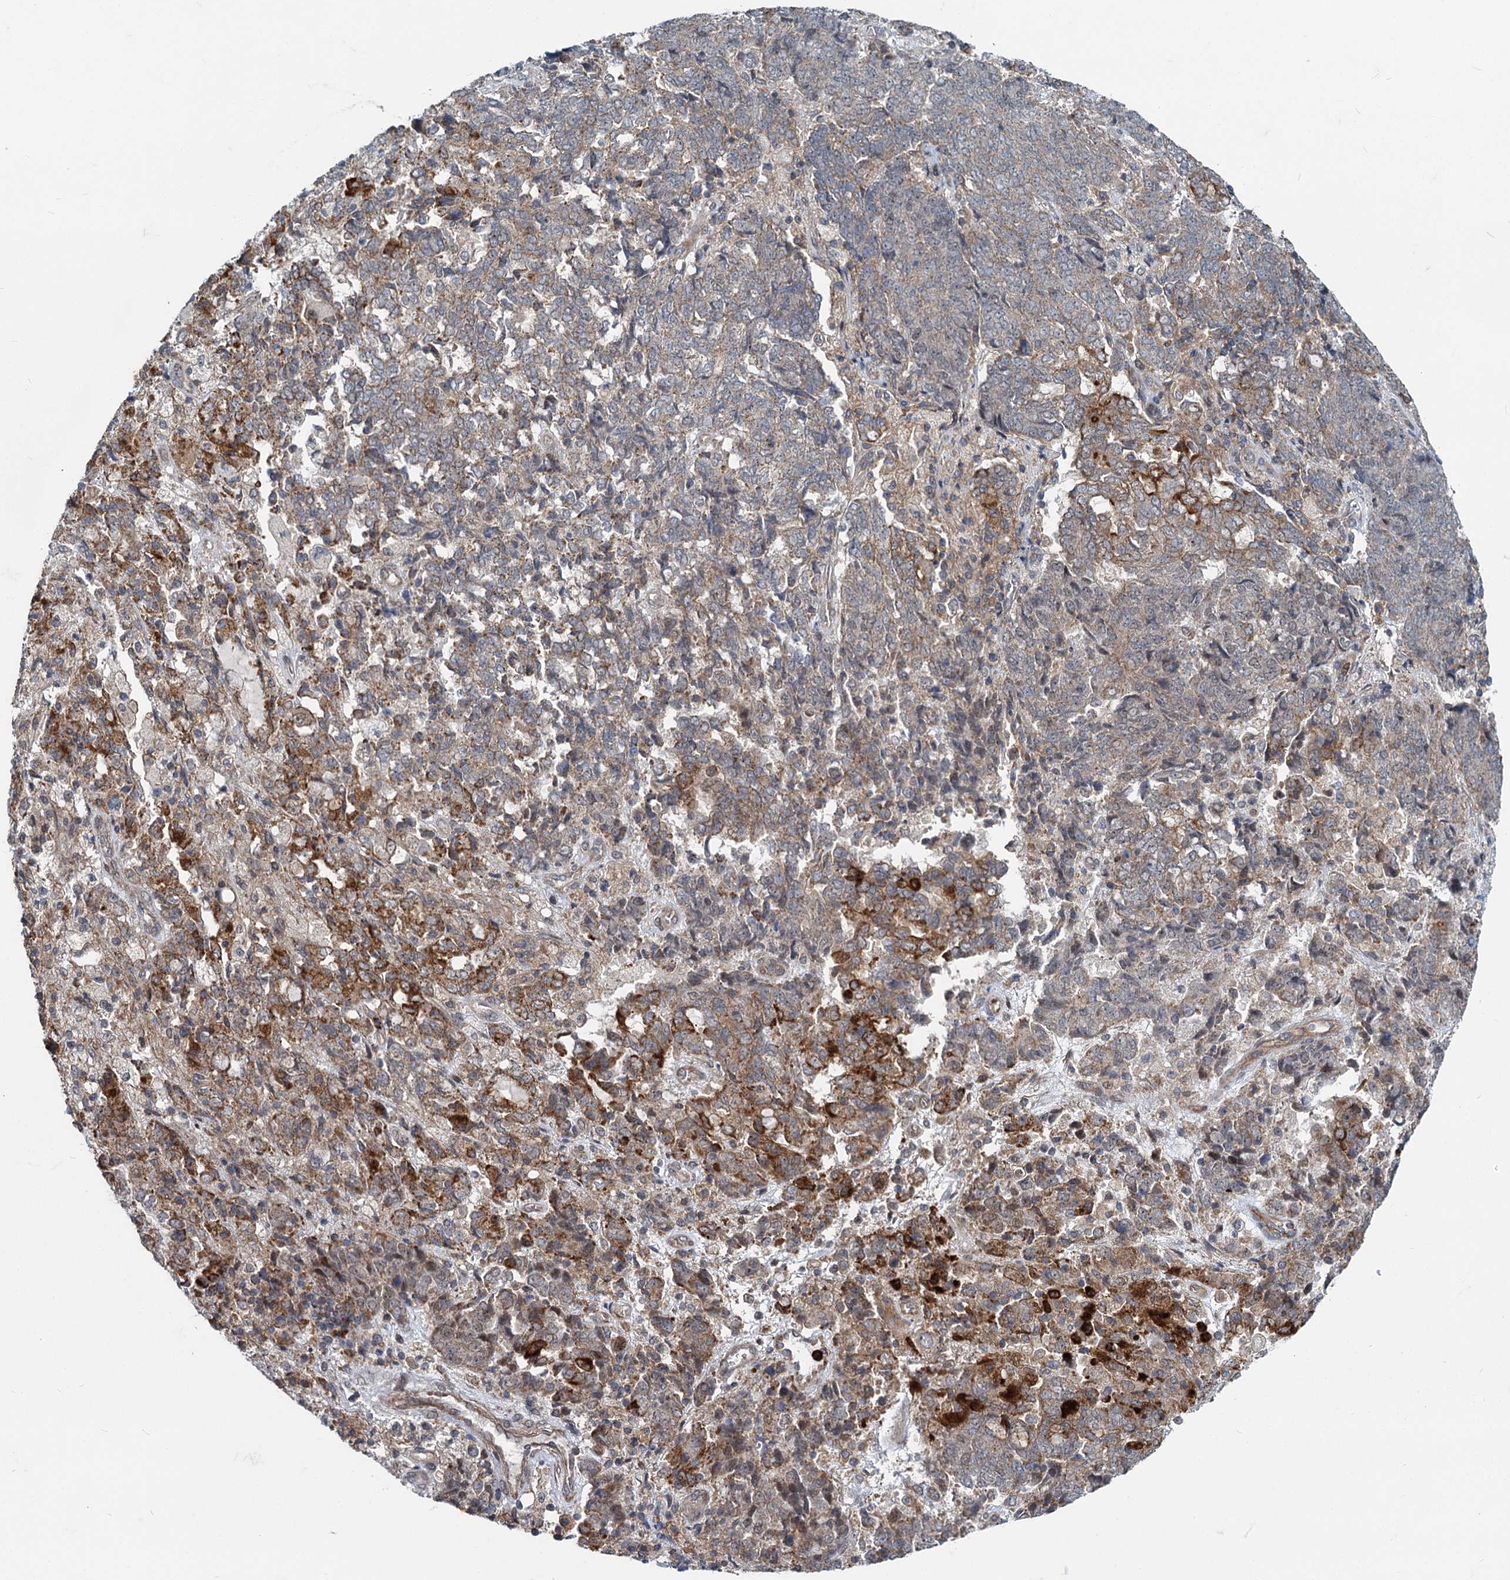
{"staining": {"intensity": "moderate", "quantity": "<25%", "location": "cytoplasmic/membranous"}, "tissue": "endometrial cancer", "cell_type": "Tumor cells", "image_type": "cancer", "snomed": [{"axis": "morphology", "description": "Adenocarcinoma, NOS"}, {"axis": "topography", "description": "Endometrium"}], "caption": "Endometrial adenocarcinoma stained for a protein shows moderate cytoplasmic/membranous positivity in tumor cells. Nuclei are stained in blue.", "gene": "ADCY2", "patient": {"sex": "female", "age": 80}}